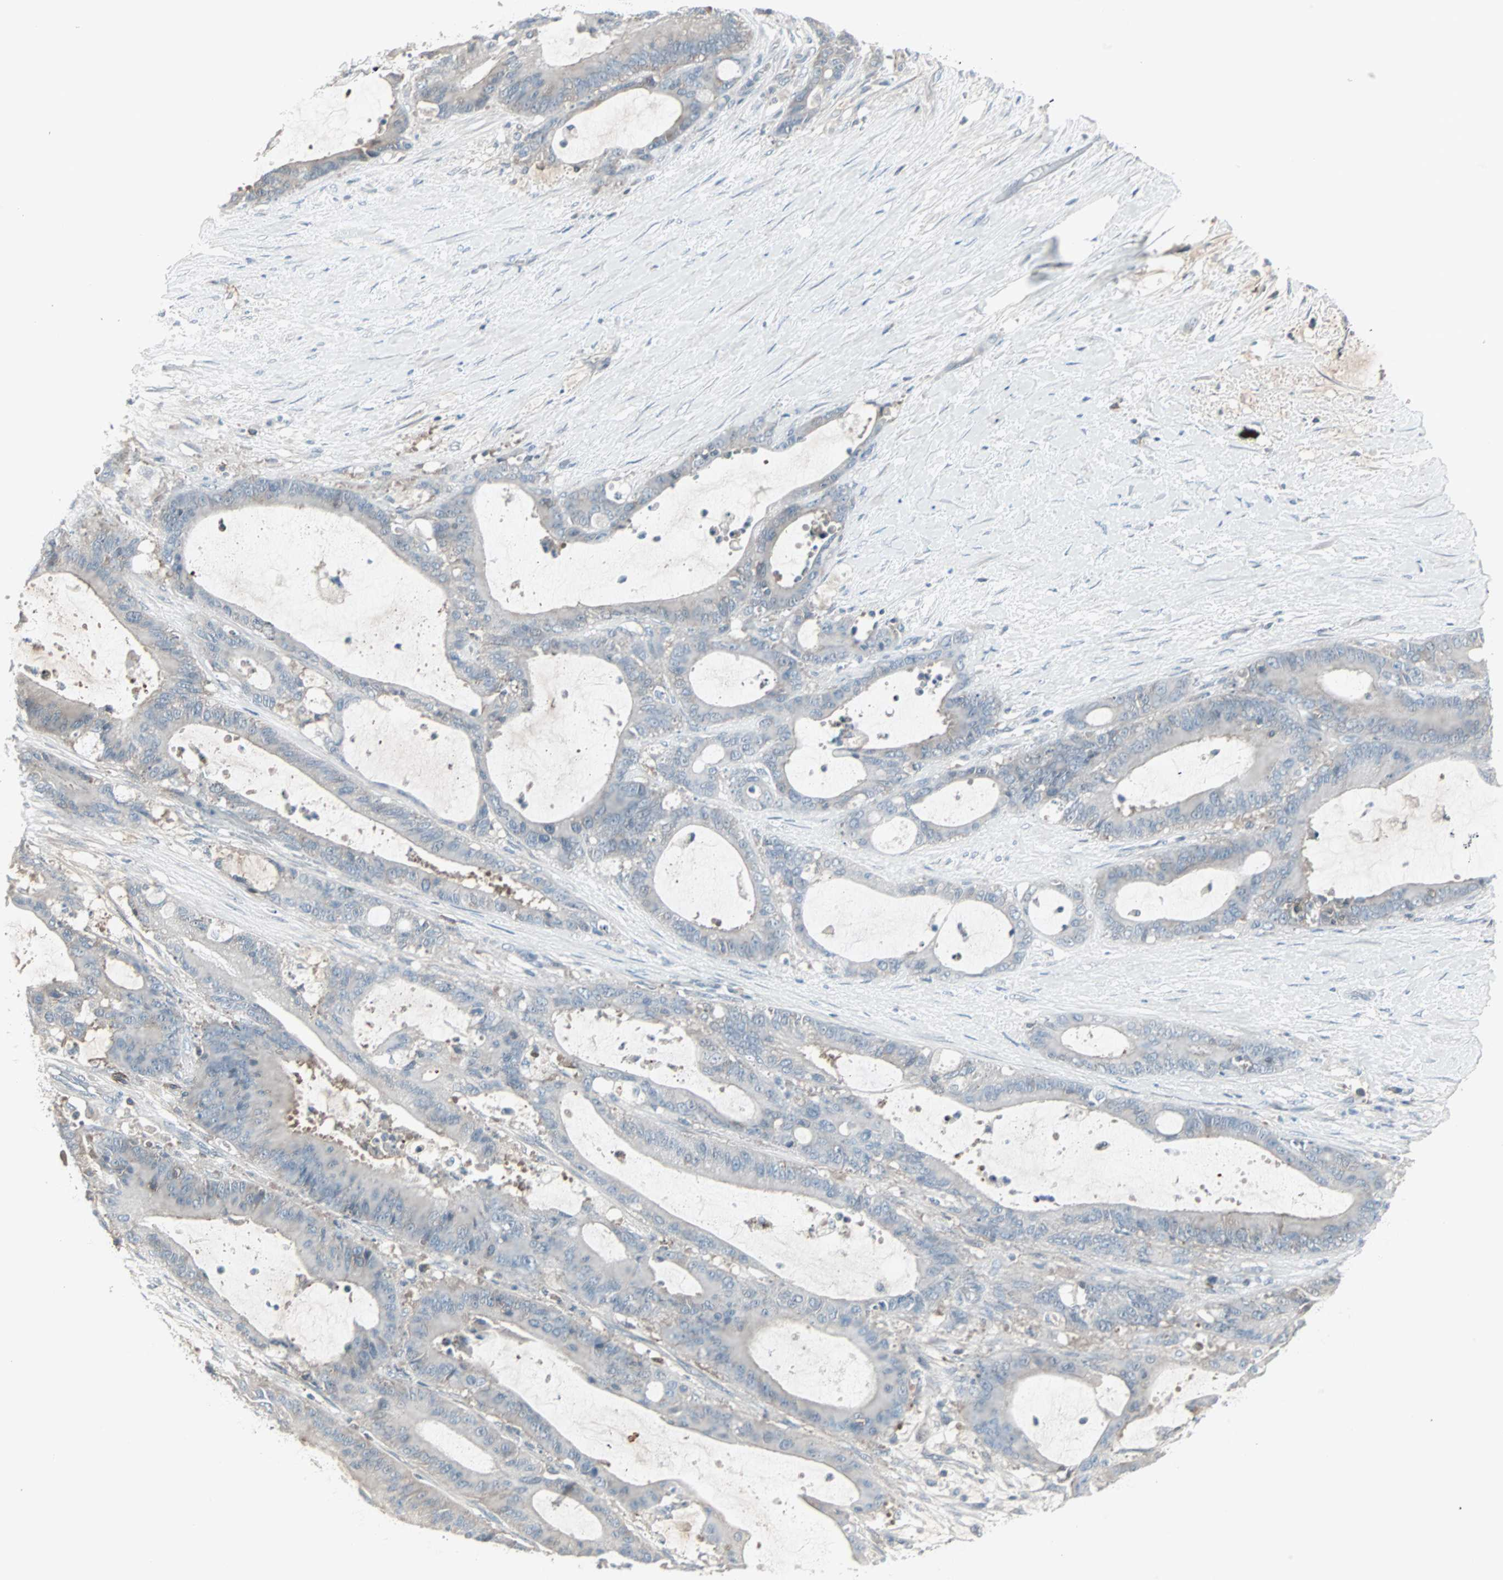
{"staining": {"intensity": "weak", "quantity": "<25%", "location": "cytoplasmic/membranous"}, "tissue": "liver cancer", "cell_type": "Tumor cells", "image_type": "cancer", "snomed": [{"axis": "morphology", "description": "Cholangiocarcinoma"}, {"axis": "topography", "description": "Liver"}], "caption": "Immunohistochemistry (IHC) histopathology image of liver cancer stained for a protein (brown), which demonstrates no positivity in tumor cells.", "gene": "ZSCAN32", "patient": {"sex": "female", "age": 73}}